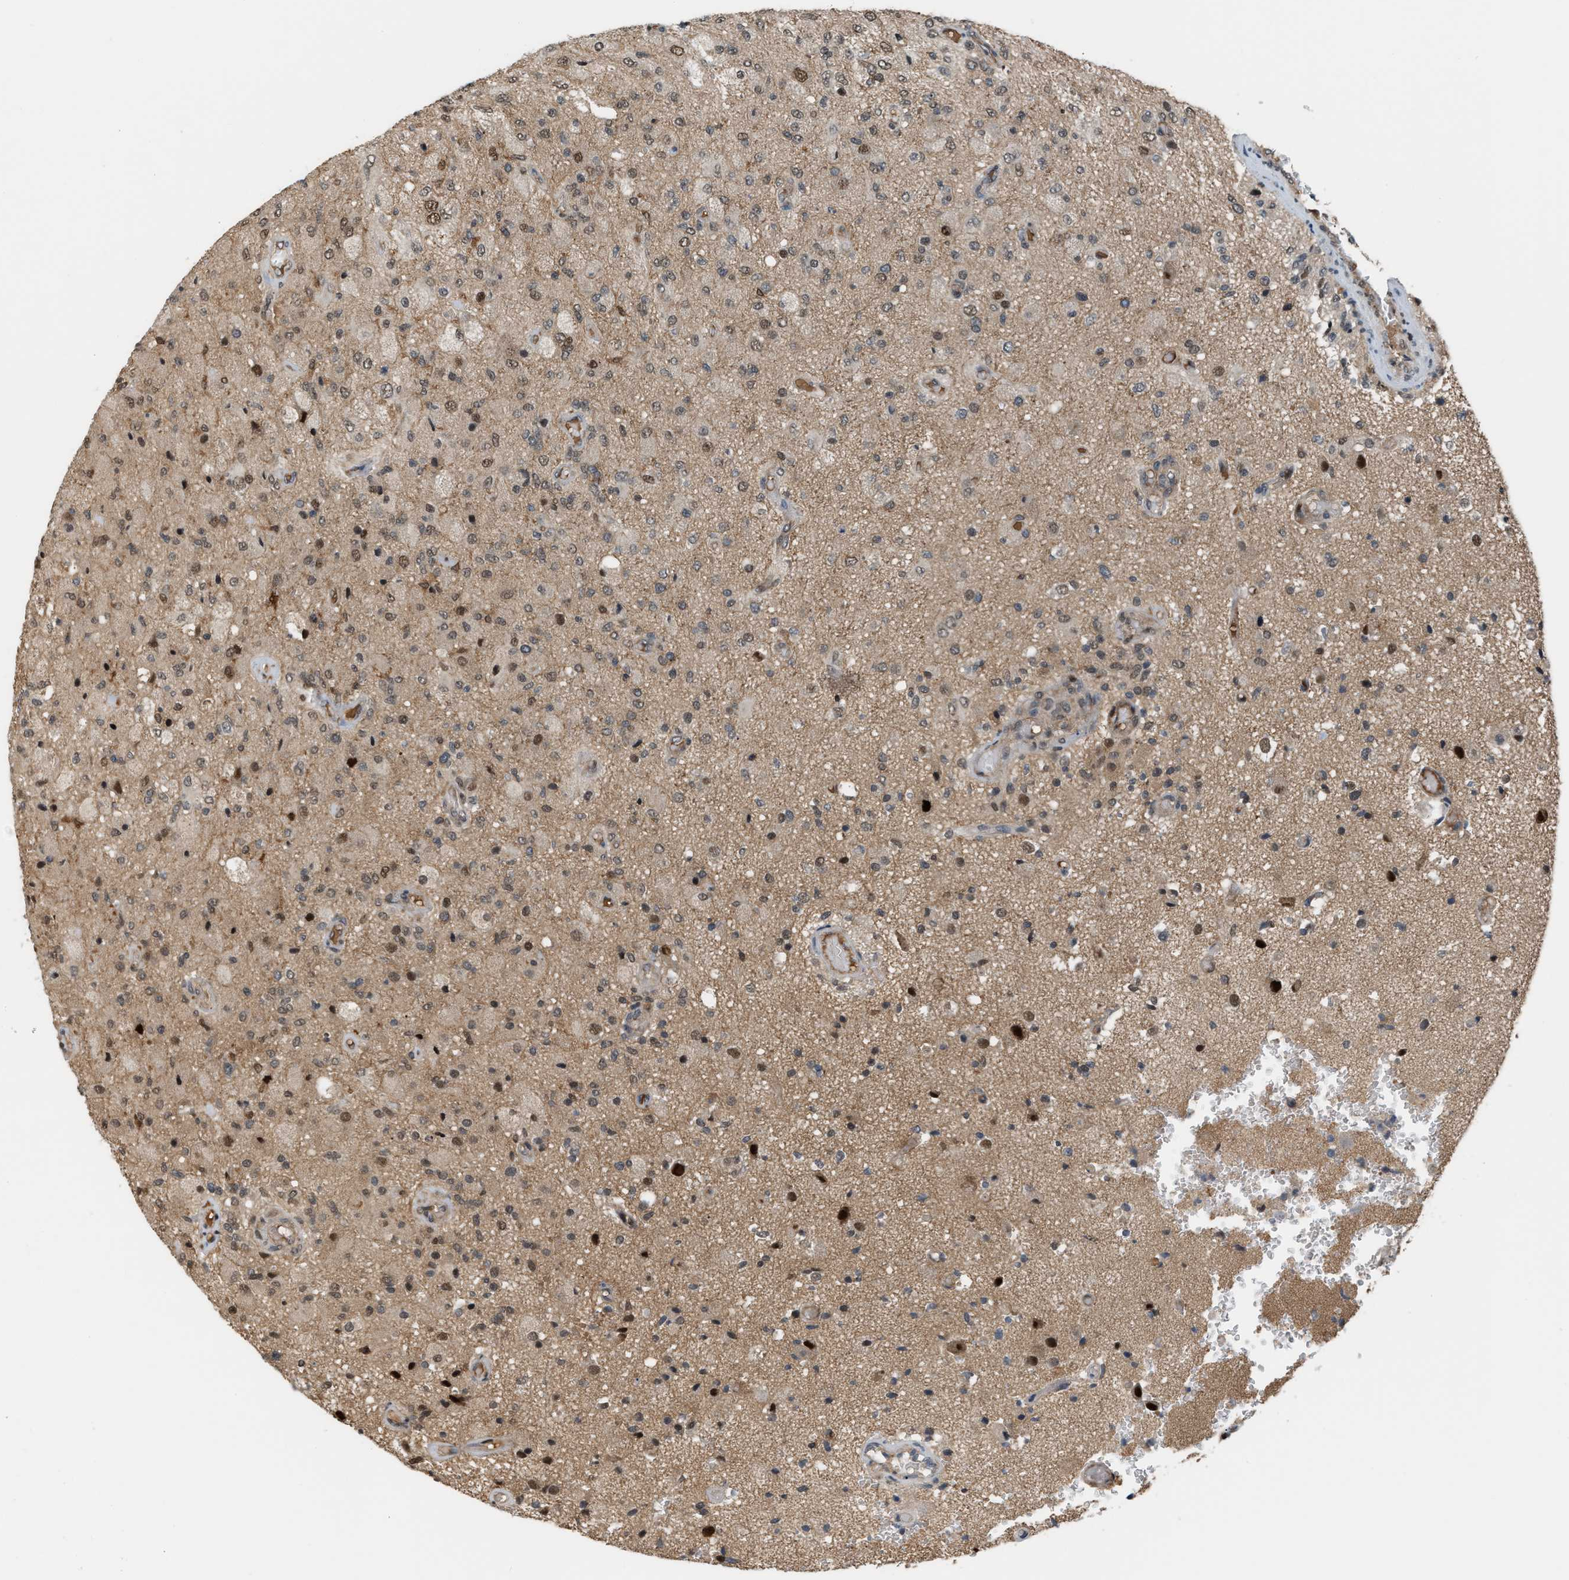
{"staining": {"intensity": "weak", "quantity": "25%-75%", "location": "nuclear"}, "tissue": "glioma", "cell_type": "Tumor cells", "image_type": "cancer", "snomed": [{"axis": "morphology", "description": "Normal tissue, NOS"}, {"axis": "morphology", "description": "Glioma, malignant, High grade"}, {"axis": "topography", "description": "Cerebral cortex"}], "caption": "Immunohistochemistry (IHC) histopathology image of neoplastic tissue: human malignant glioma (high-grade) stained using immunohistochemistry shows low levels of weak protein expression localized specifically in the nuclear of tumor cells, appearing as a nuclear brown color.", "gene": "RFFL", "patient": {"sex": "male", "age": 77}}